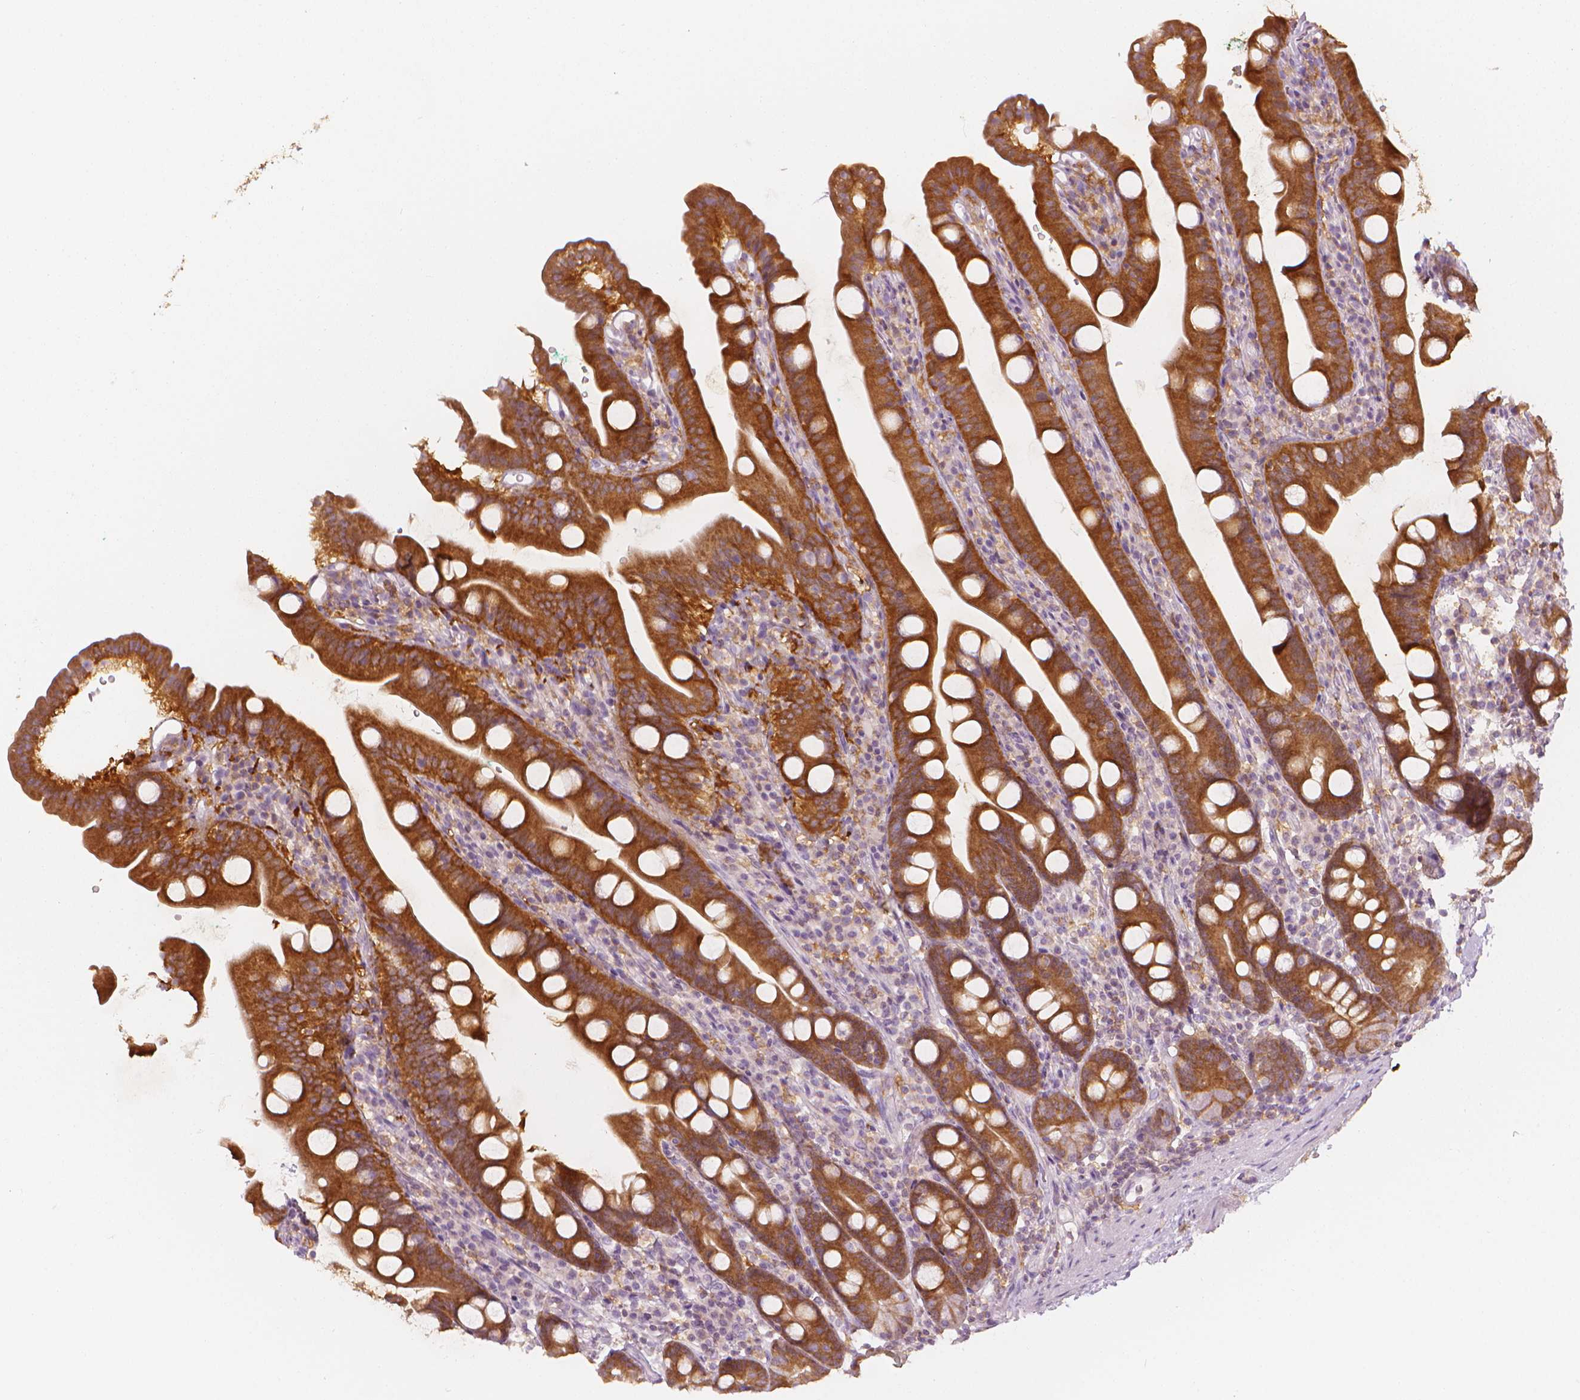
{"staining": {"intensity": "strong", "quantity": ">75%", "location": "cytoplasmic/membranous"}, "tissue": "duodenum", "cell_type": "Glandular cells", "image_type": "normal", "snomed": [{"axis": "morphology", "description": "Normal tissue, NOS"}, {"axis": "topography", "description": "Duodenum"}], "caption": "Protein staining reveals strong cytoplasmic/membranous staining in about >75% of glandular cells in normal duodenum.", "gene": "SHMT1", "patient": {"sex": "female", "age": 67}}